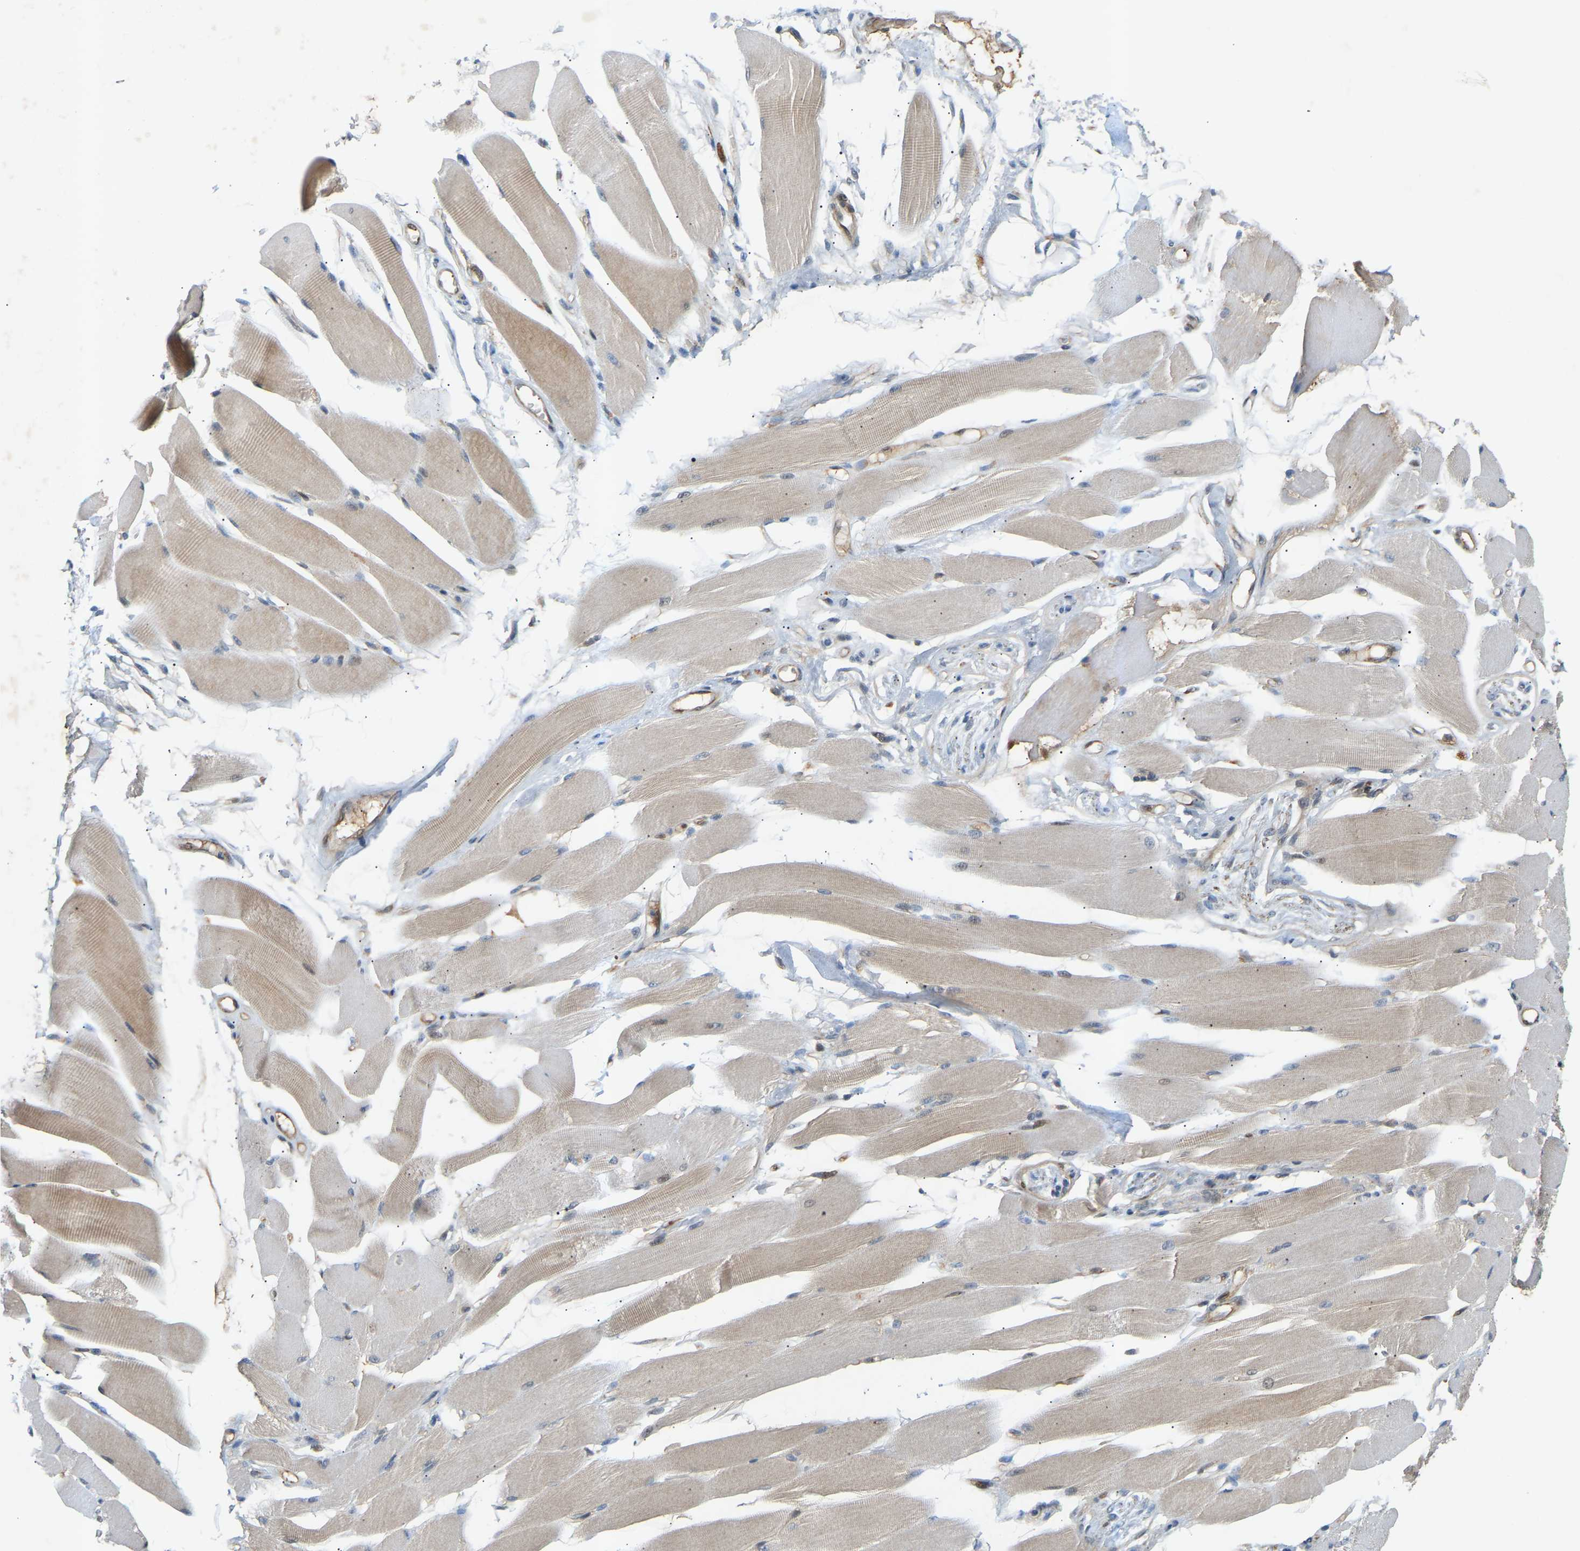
{"staining": {"intensity": "moderate", "quantity": "<25%", "location": "cytoplasmic/membranous"}, "tissue": "skeletal muscle", "cell_type": "Myocytes", "image_type": "normal", "snomed": [{"axis": "morphology", "description": "Normal tissue, NOS"}, {"axis": "topography", "description": "Skeletal muscle"}, {"axis": "topography", "description": "Peripheral nerve tissue"}], "caption": "Skeletal muscle stained with a brown dye shows moderate cytoplasmic/membranous positive expression in about <25% of myocytes.", "gene": "ATP5MF", "patient": {"sex": "female", "age": 84}}